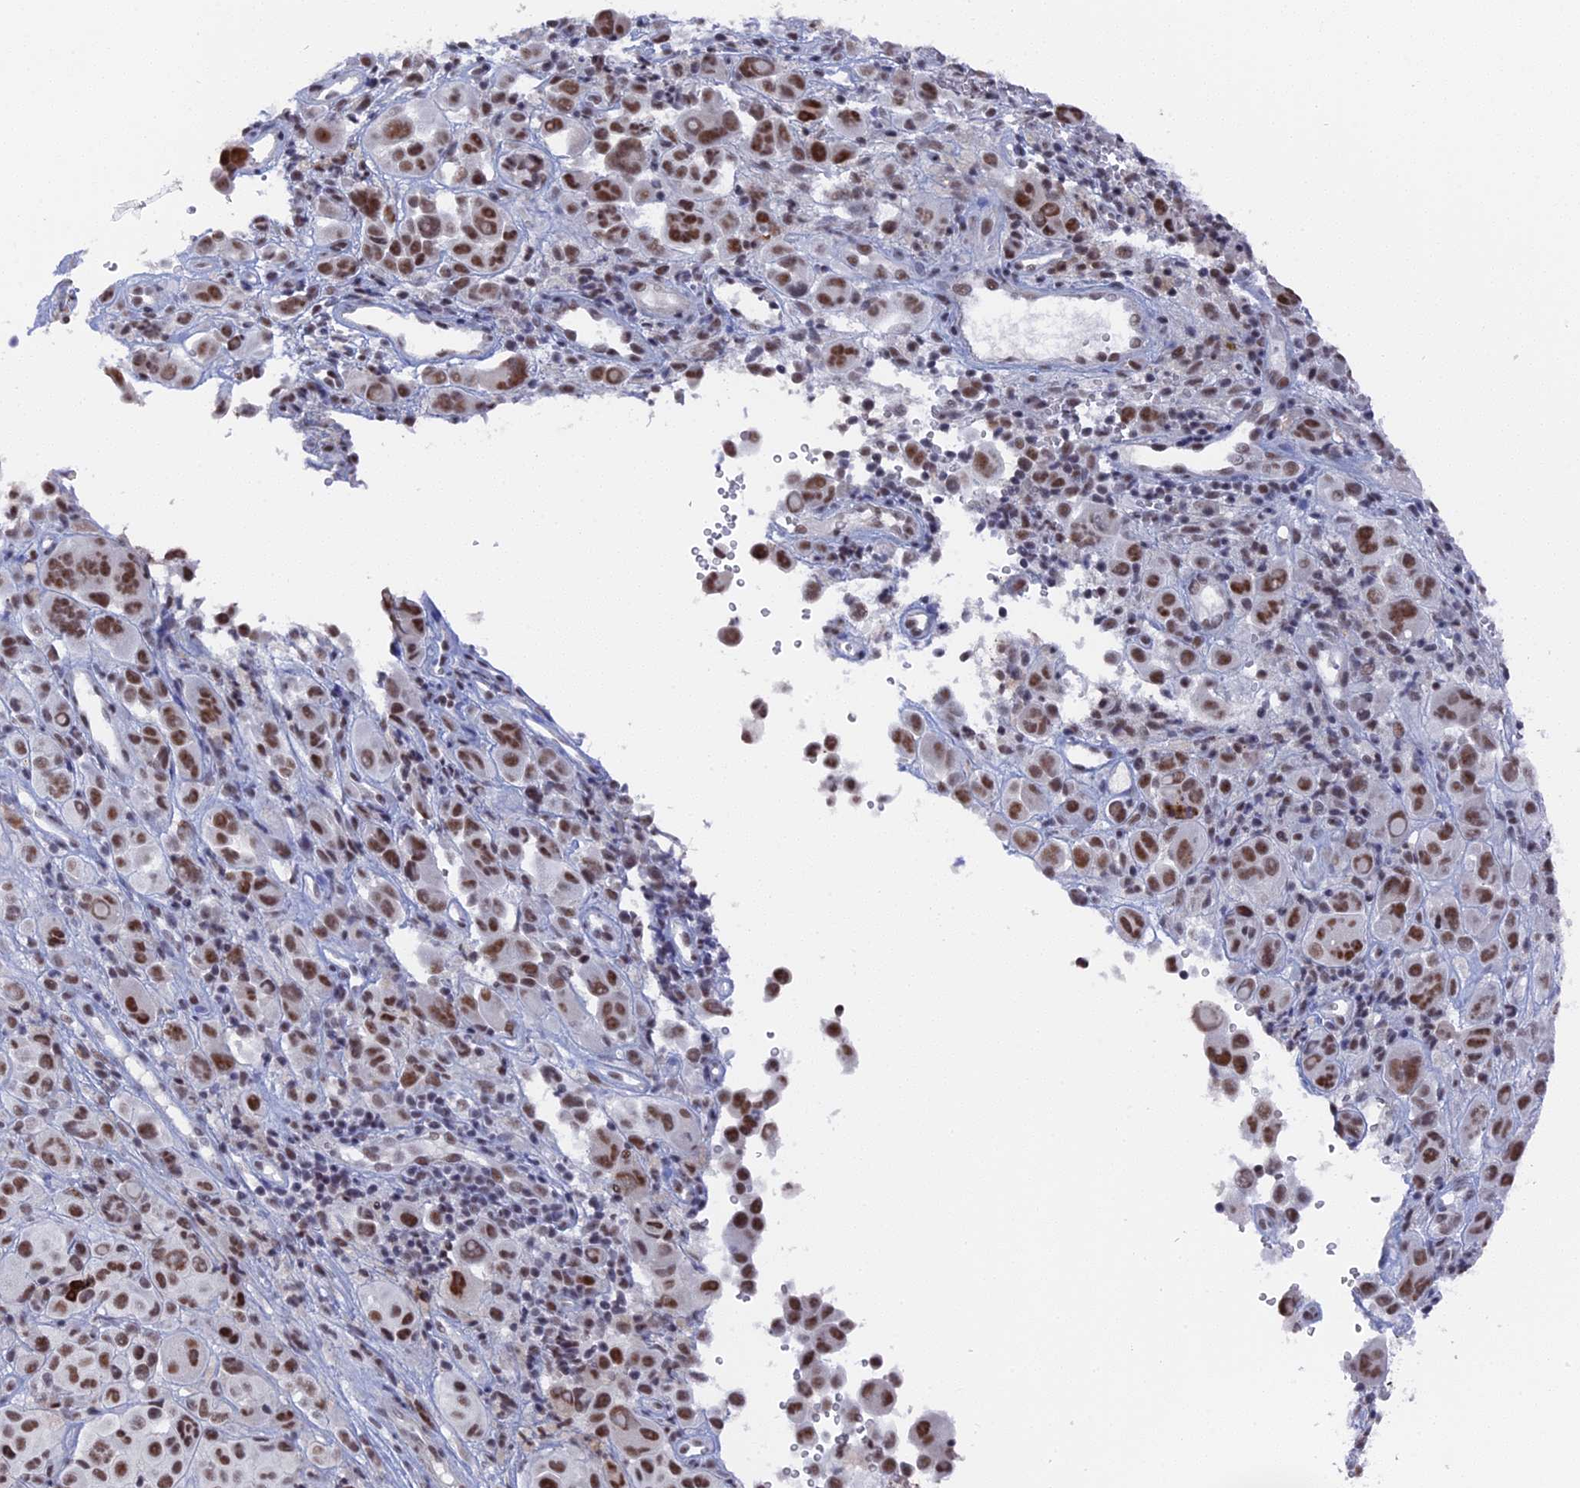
{"staining": {"intensity": "moderate", "quantity": ">75%", "location": "nuclear"}, "tissue": "melanoma", "cell_type": "Tumor cells", "image_type": "cancer", "snomed": [{"axis": "morphology", "description": "Malignant melanoma, NOS"}, {"axis": "topography", "description": "Skin of trunk"}], "caption": "A brown stain shows moderate nuclear positivity of a protein in human melanoma tumor cells.", "gene": "SF3A2", "patient": {"sex": "male", "age": 71}}